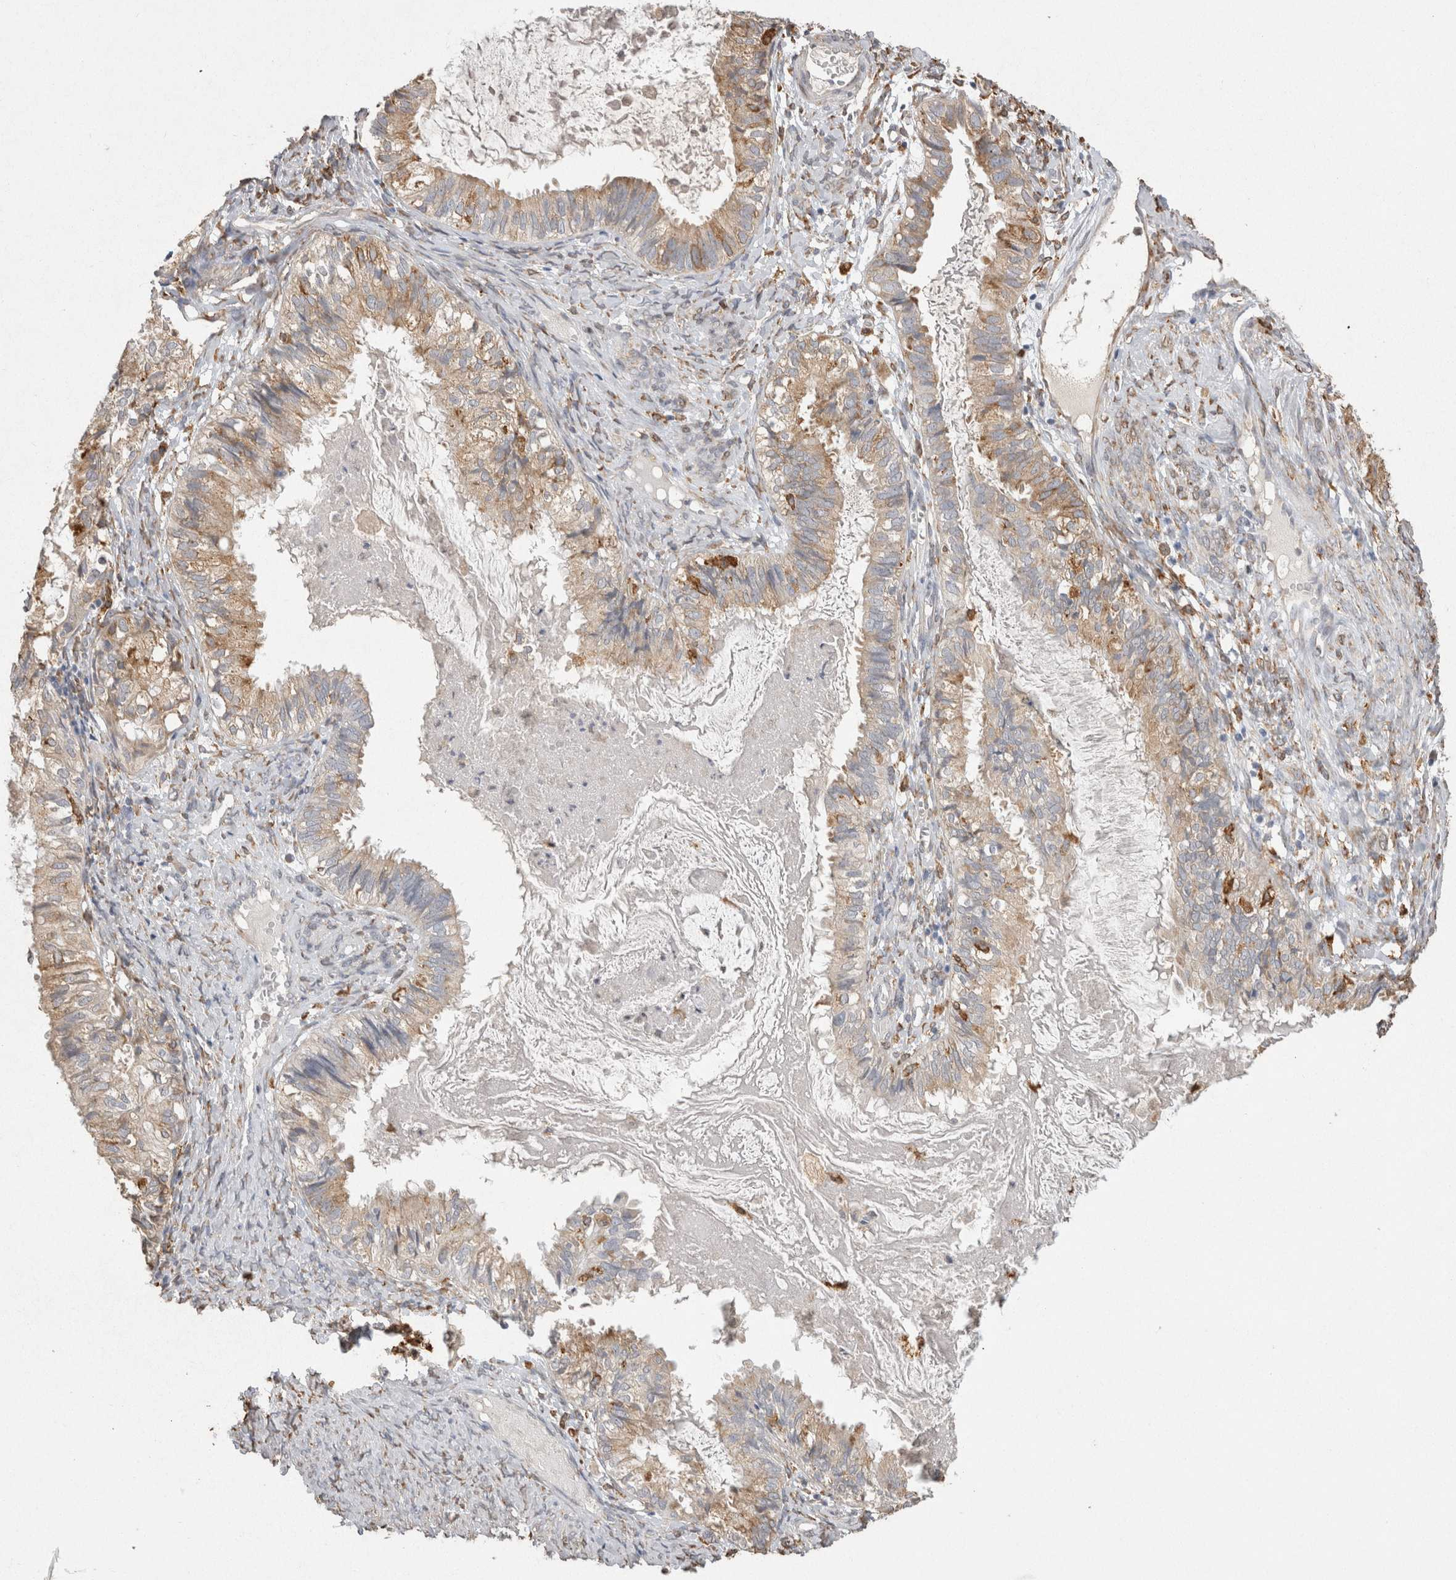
{"staining": {"intensity": "moderate", "quantity": ">75%", "location": "cytoplasmic/membranous"}, "tissue": "cervical cancer", "cell_type": "Tumor cells", "image_type": "cancer", "snomed": [{"axis": "morphology", "description": "Normal tissue, NOS"}, {"axis": "morphology", "description": "Adenocarcinoma, NOS"}, {"axis": "topography", "description": "Cervix"}, {"axis": "topography", "description": "Endometrium"}], "caption": "The immunohistochemical stain shows moderate cytoplasmic/membranous positivity in tumor cells of adenocarcinoma (cervical) tissue.", "gene": "LRPAP1", "patient": {"sex": "female", "age": 86}}